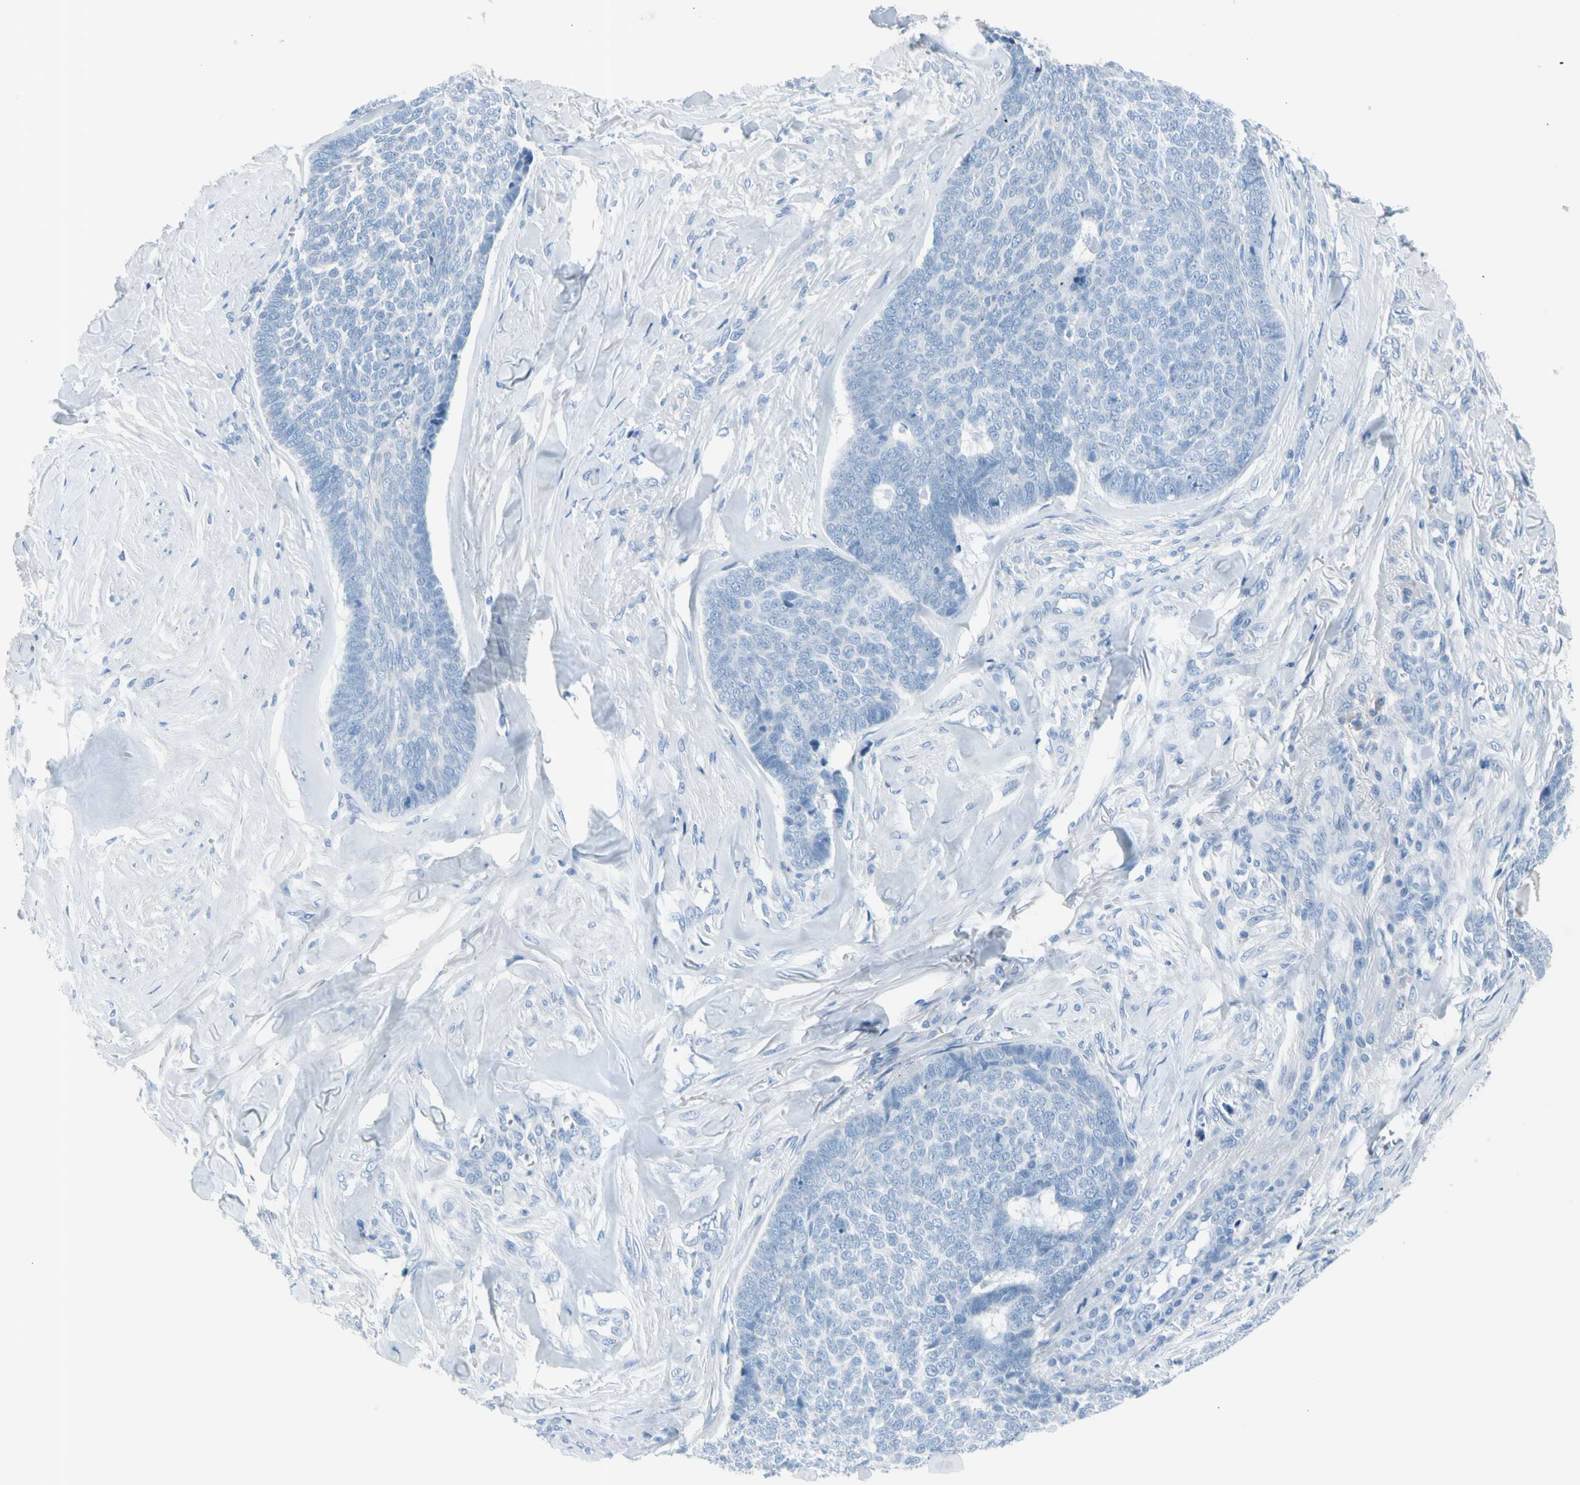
{"staining": {"intensity": "negative", "quantity": "none", "location": "none"}, "tissue": "skin cancer", "cell_type": "Tumor cells", "image_type": "cancer", "snomed": [{"axis": "morphology", "description": "Basal cell carcinoma"}, {"axis": "topography", "description": "Skin"}], "caption": "DAB immunohistochemical staining of skin cancer exhibits no significant expression in tumor cells.", "gene": "TPO", "patient": {"sex": "male", "age": 84}}